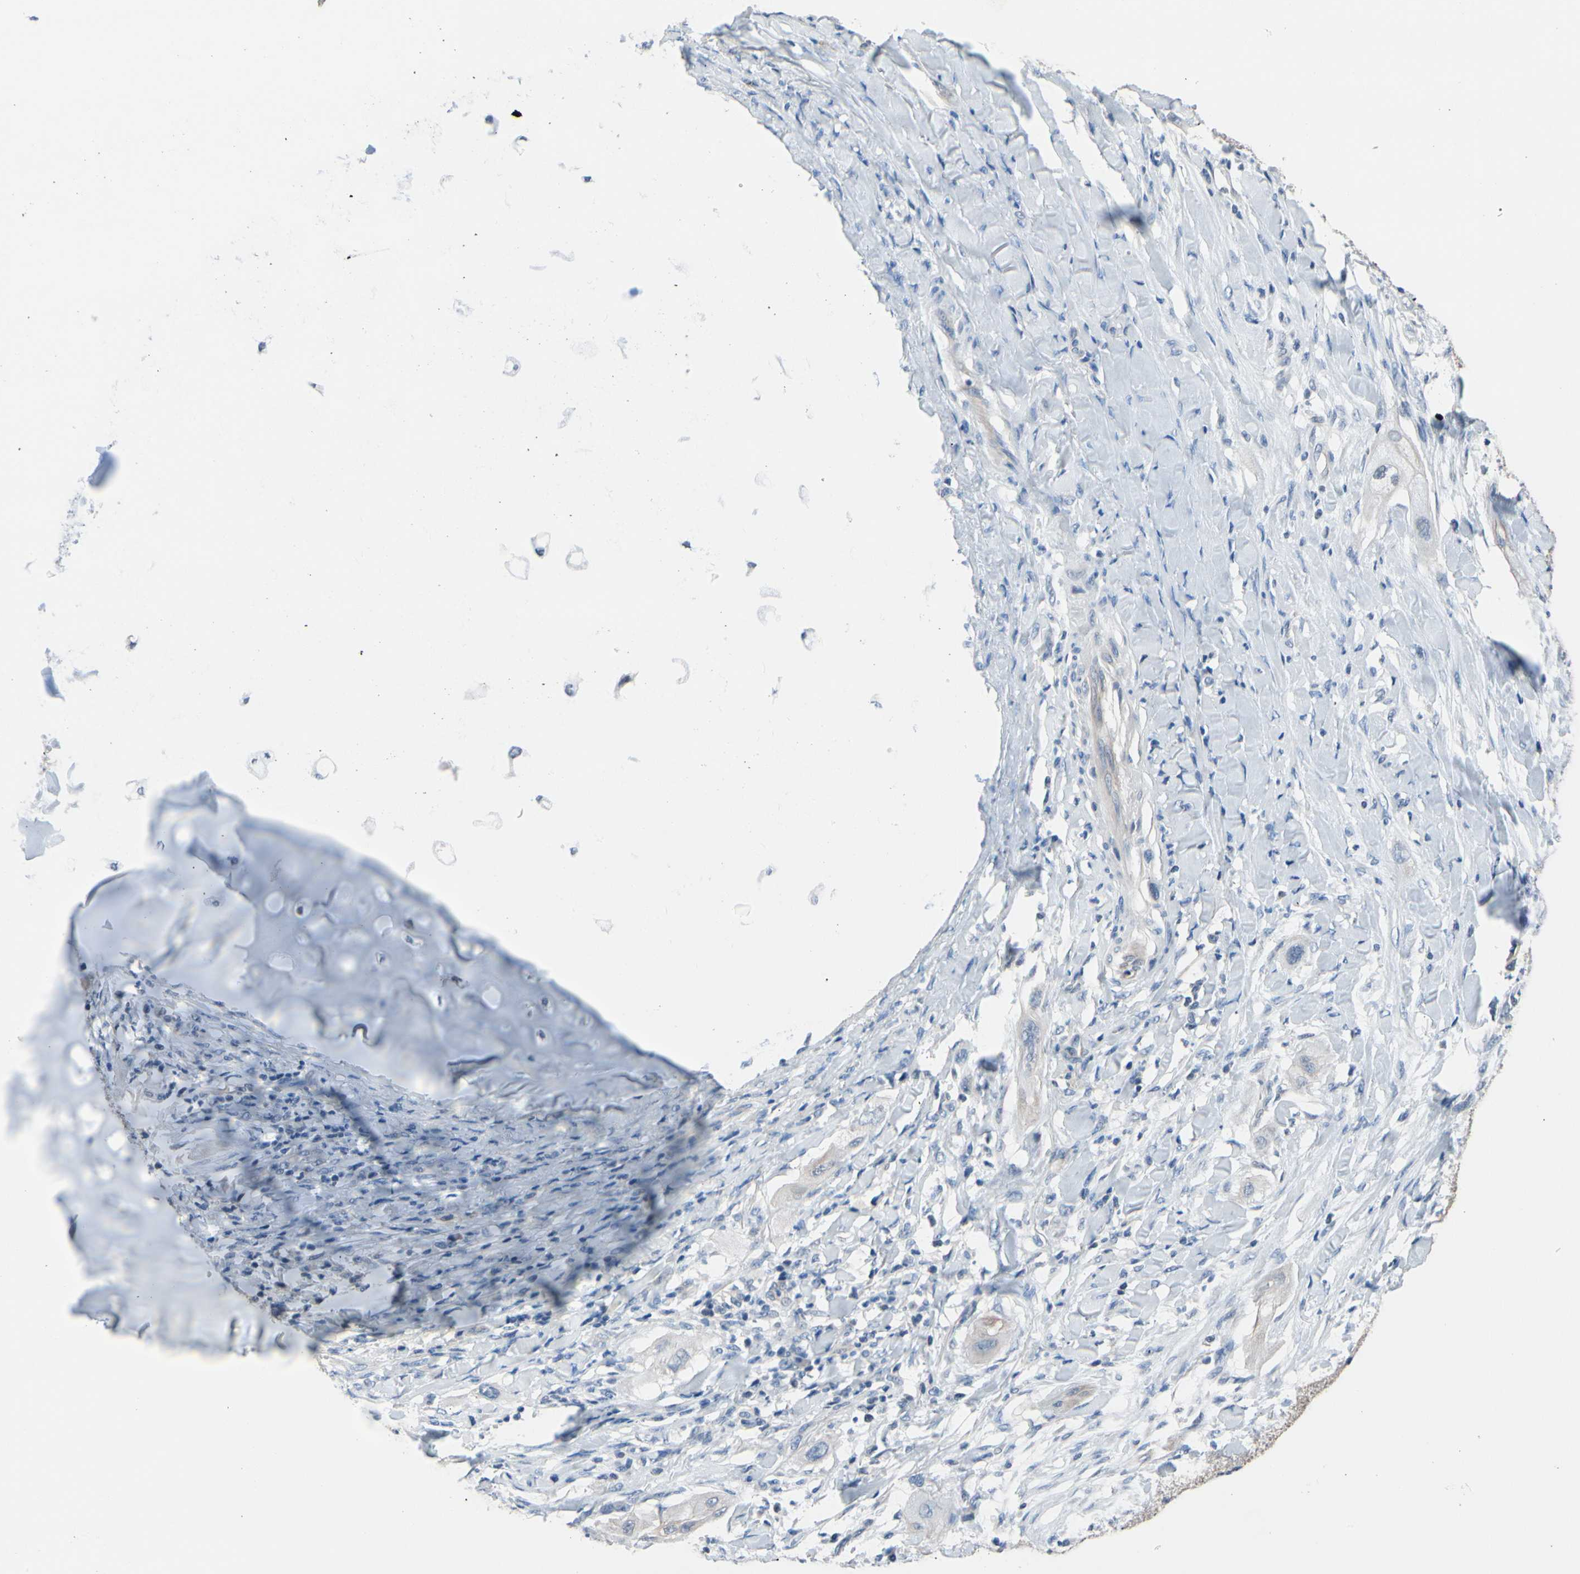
{"staining": {"intensity": "negative", "quantity": "none", "location": "none"}, "tissue": "lung cancer", "cell_type": "Tumor cells", "image_type": "cancer", "snomed": [{"axis": "morphology", "description": "Squamous cell carcinoma, NOS"}, {"axis": "topography", "description": "Lung"}], "caption": "An immunohistochemistry (IHC) micrograph of lung cancer is shown. There is no staining in tumor cells of lung cancer.", "gene": "PRXL2A", "patient": {"sex": "female", "age": 47}}